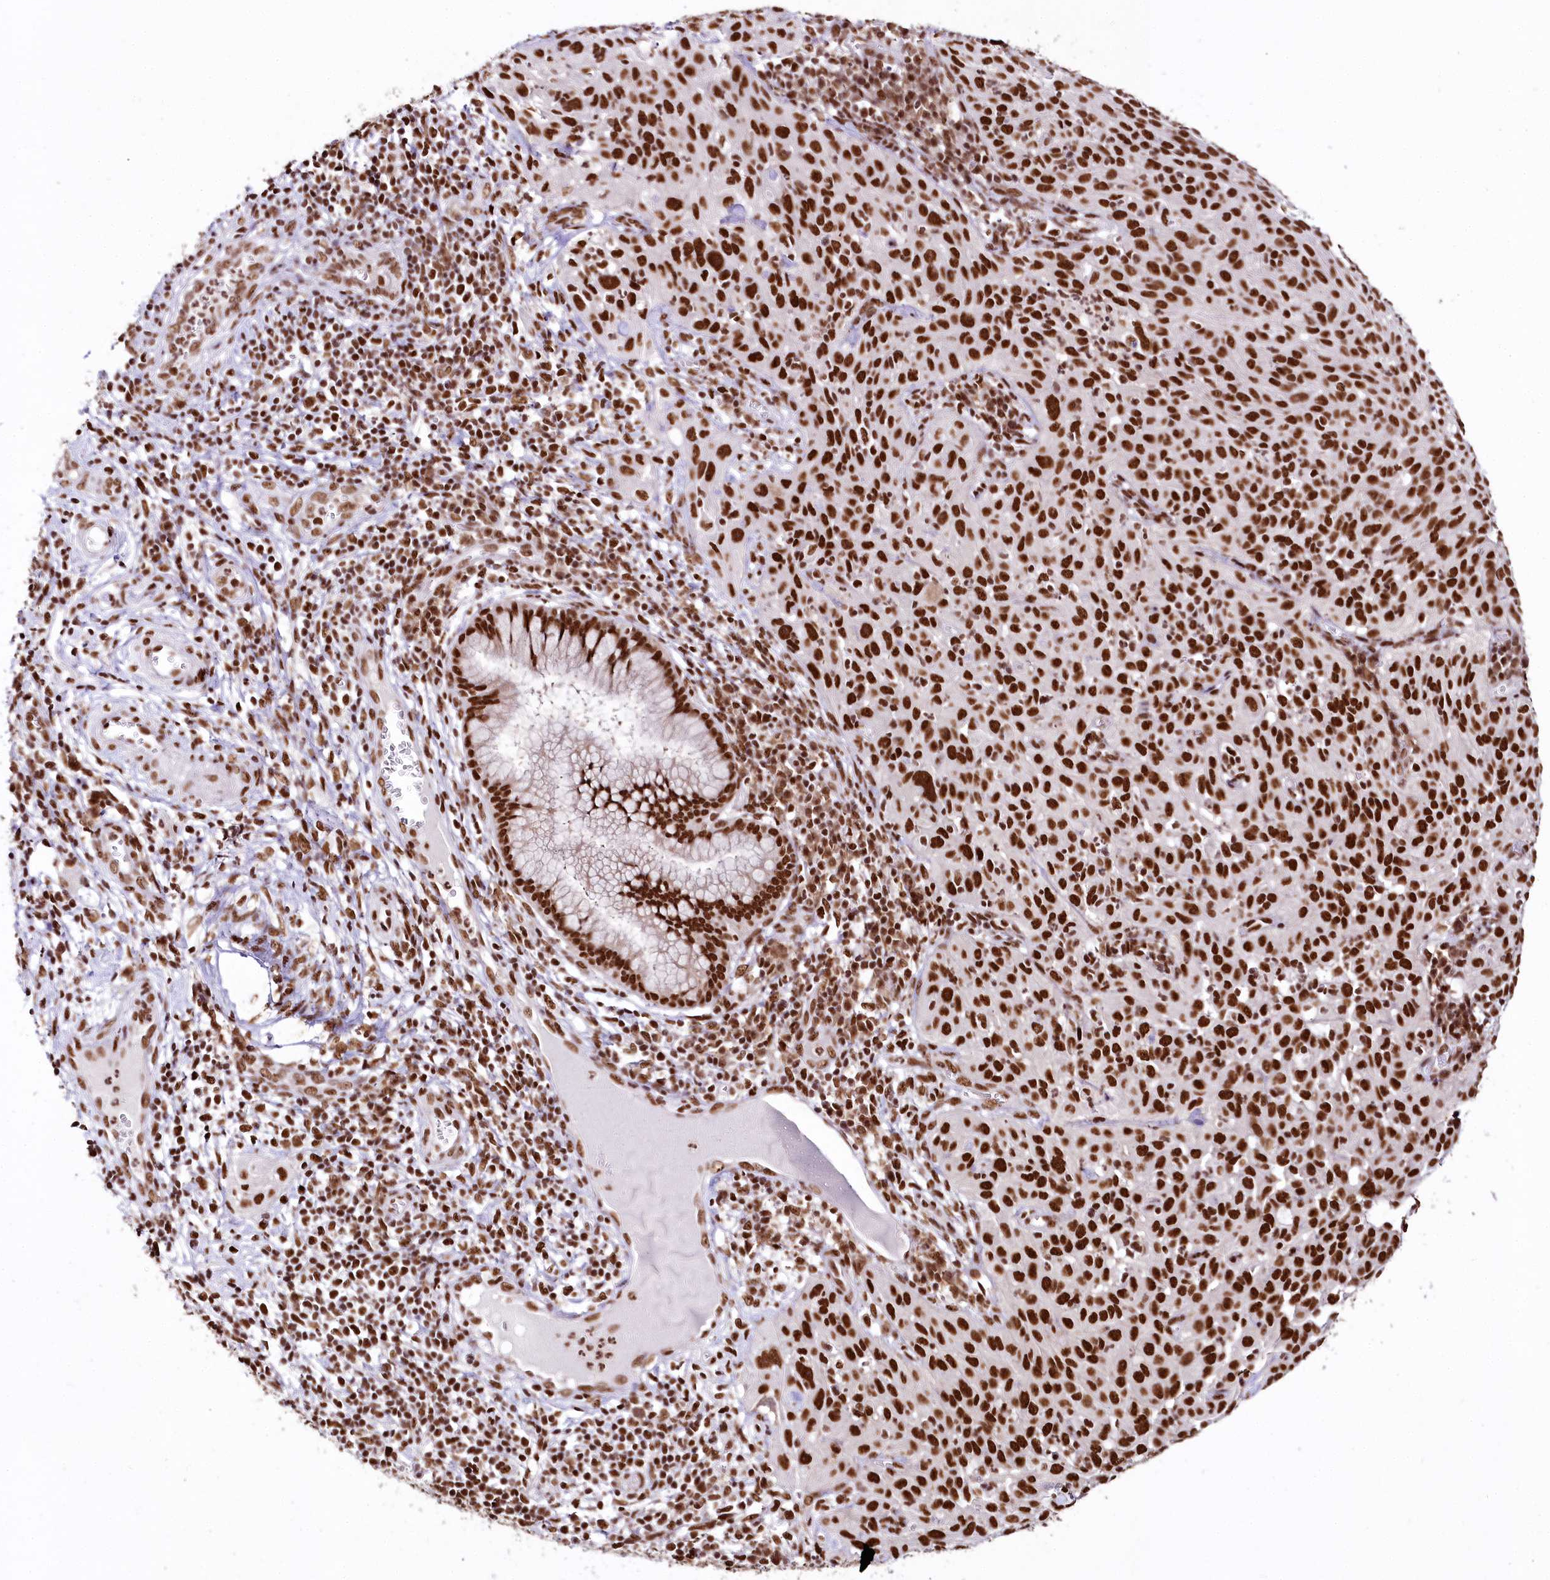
{"staining": {"intensity": "strong", "quantity": ">75%", "location": "nuclear"}, "tissue": "cervical cancer", "cell_type": "Tumor cells", "image_type": "cancer", "snomed": [{"axis": "morphology", "description": "Squamous cell carcinoma, NOS"}, {"axis": "topography", "description": "Cervix"}], "caption": "A brown stain labels strong nuclear positivity of a protein in cervical cancer tumor cells.", "gene": "SMARCE1", "patient": {"sex": "female", "age": 31}}